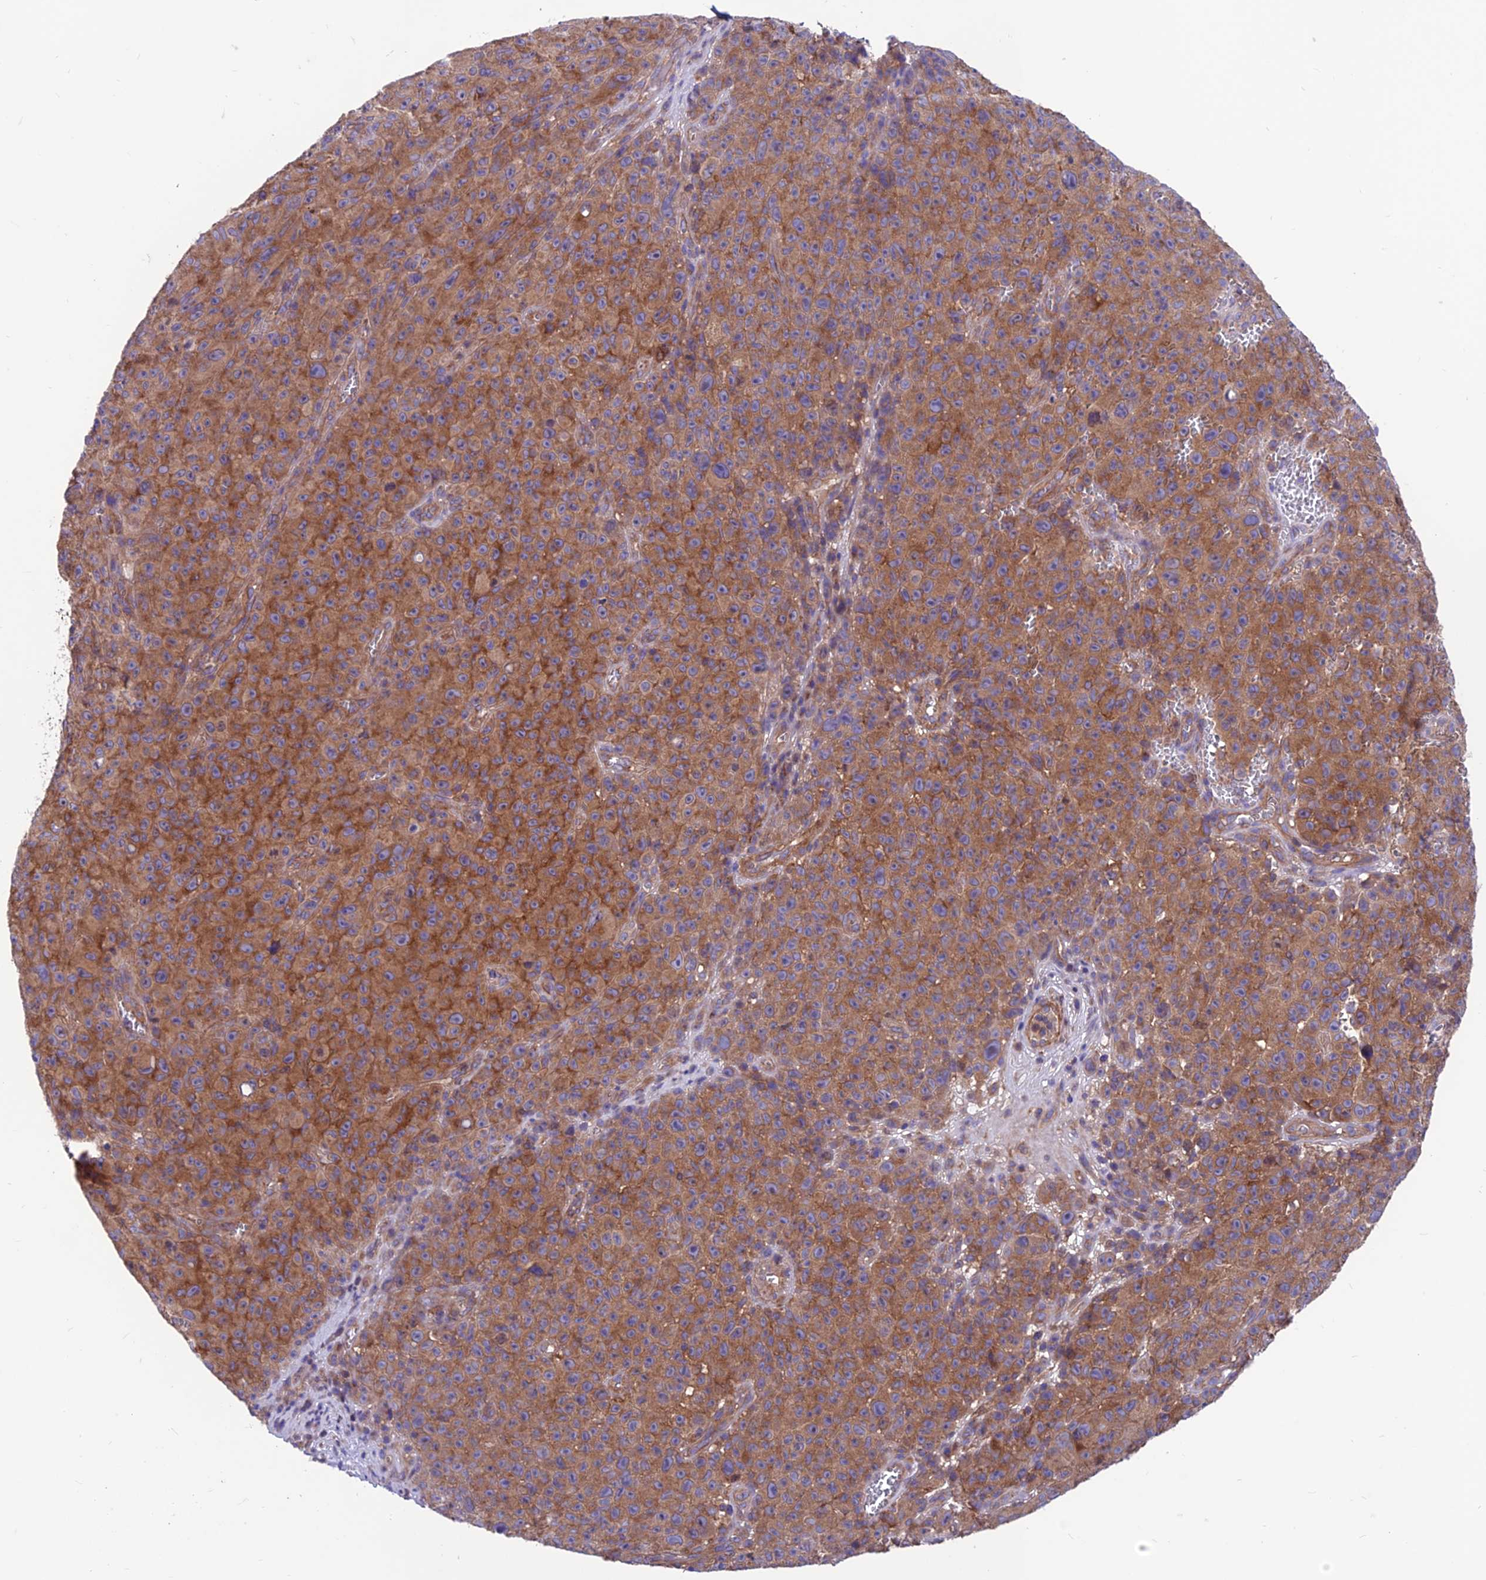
{"staining": {"intensity": "moderate", "quantity": ">75%", "location": "cytoplasmic/membranous"}, "tissue": "melanoma", "cell_type": "Tumor cells", "image_type": "cancer", "snomed": [{"axis": "morphology", "description": "Malignant melanoma, NOS"}, {"axis": "topography", "description": "Skin"}], "caption": "Immunohistochemical staining of human melanoma exhibits medium levels of moderate cytoplasmic/membranous protein staining in about >75% of tumor cells. The protein of interest is stained brown, and the nuclei are stained in blue (DAB (3,3'-diaminobenzidine) IHC with brightfield microscopy, high magnification).", "gene": "VPS16", "patient": {"sex": "female", "age": 82}}